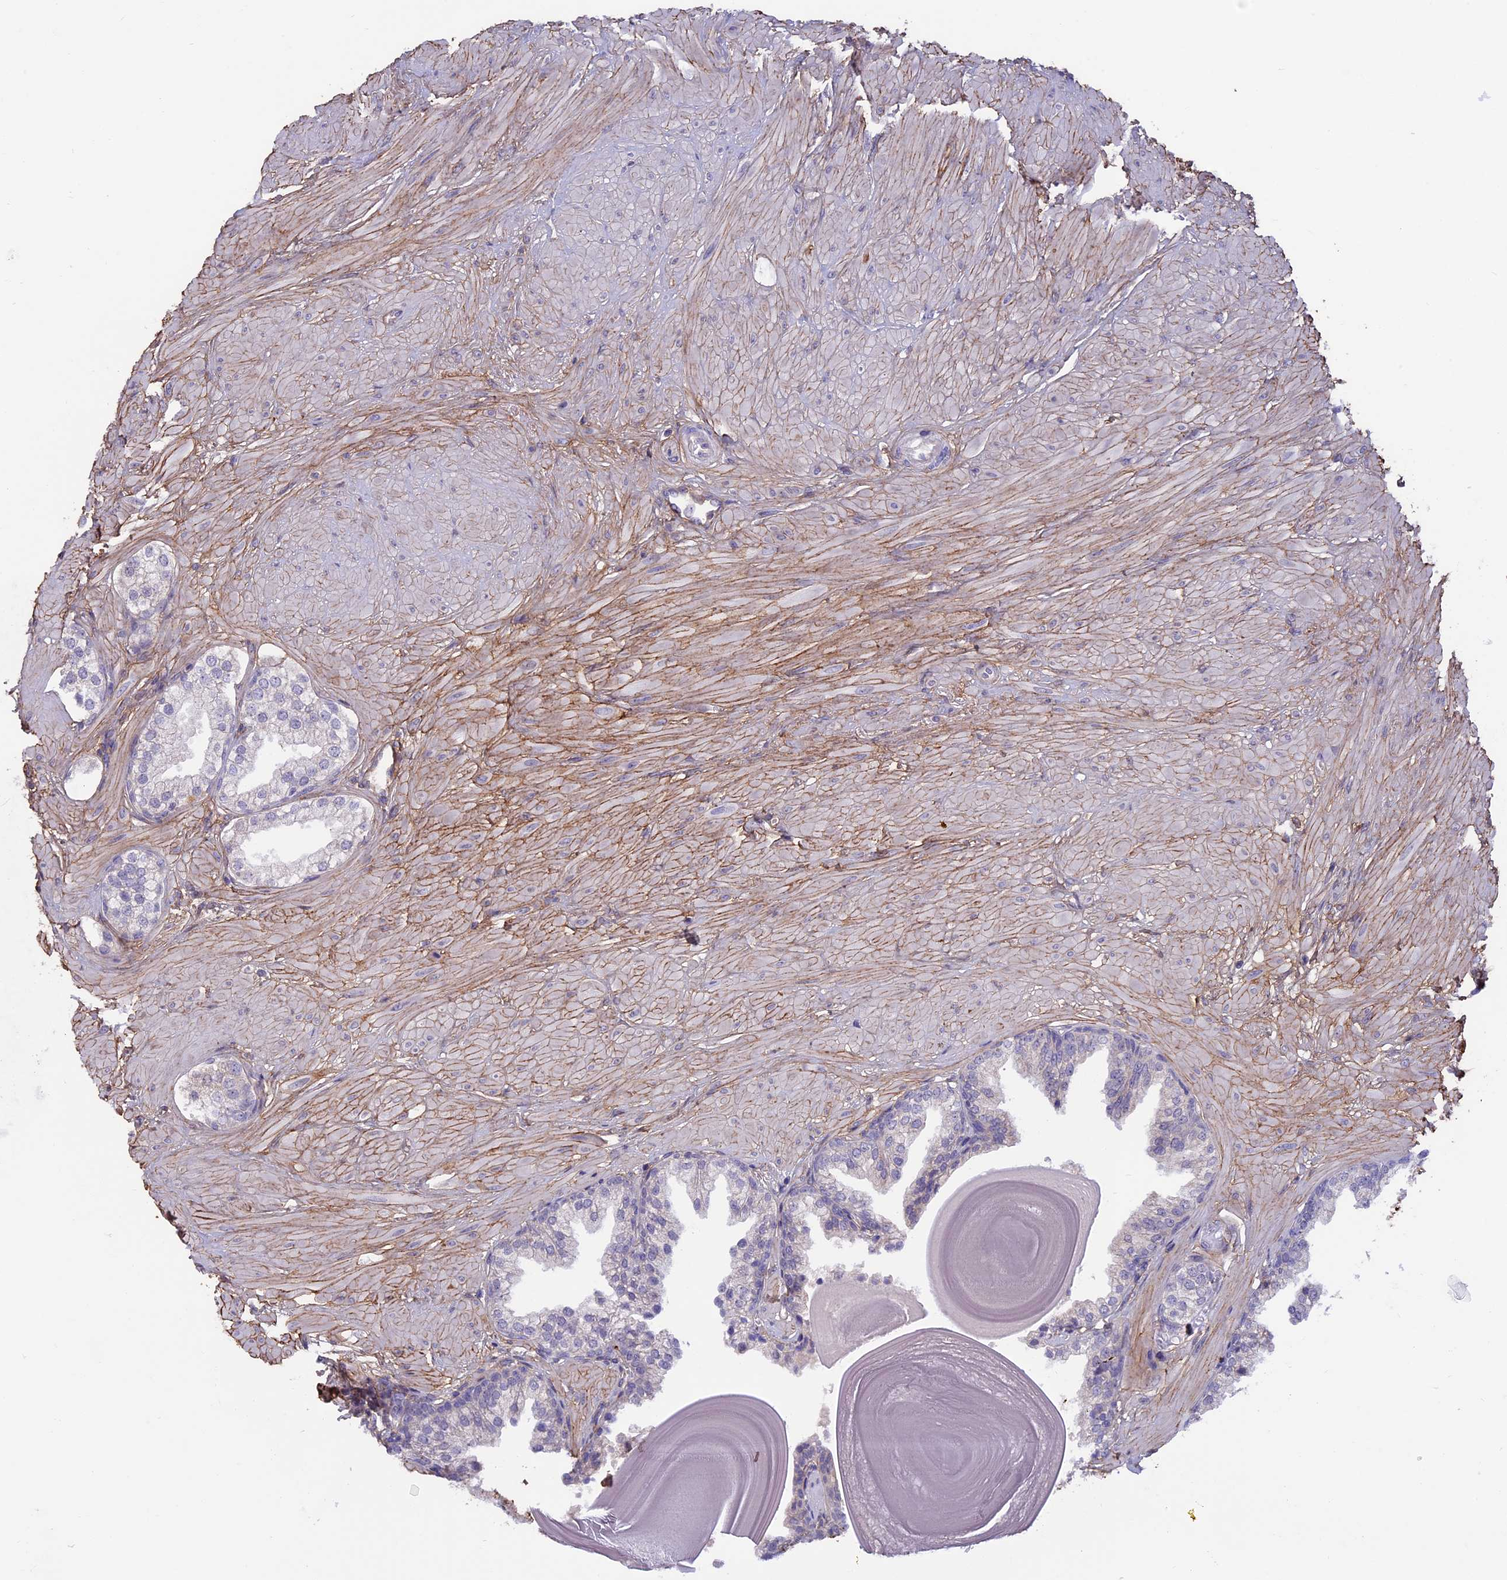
{"staining": {"intensity": "negative", "quantity": "none", "location": "none"}, "tissue": "prostate", "cell_type": "Glandular cells", "image_type": "normal", "snomed": [{"axis": "morphology", "description": "Normal tissue, NOS"}, {"axis": "topography", "description": "Prostate"}], "caption": "Immunohistochemistry (IHC) micrograph of normal prostate: prostate stained with DAB (3,3'-diaminobenzidine) demonstrates no significant protein staining in glandular cells.", "gene": "COL4A3", "patient": {"sex": "male", "age": 48}}